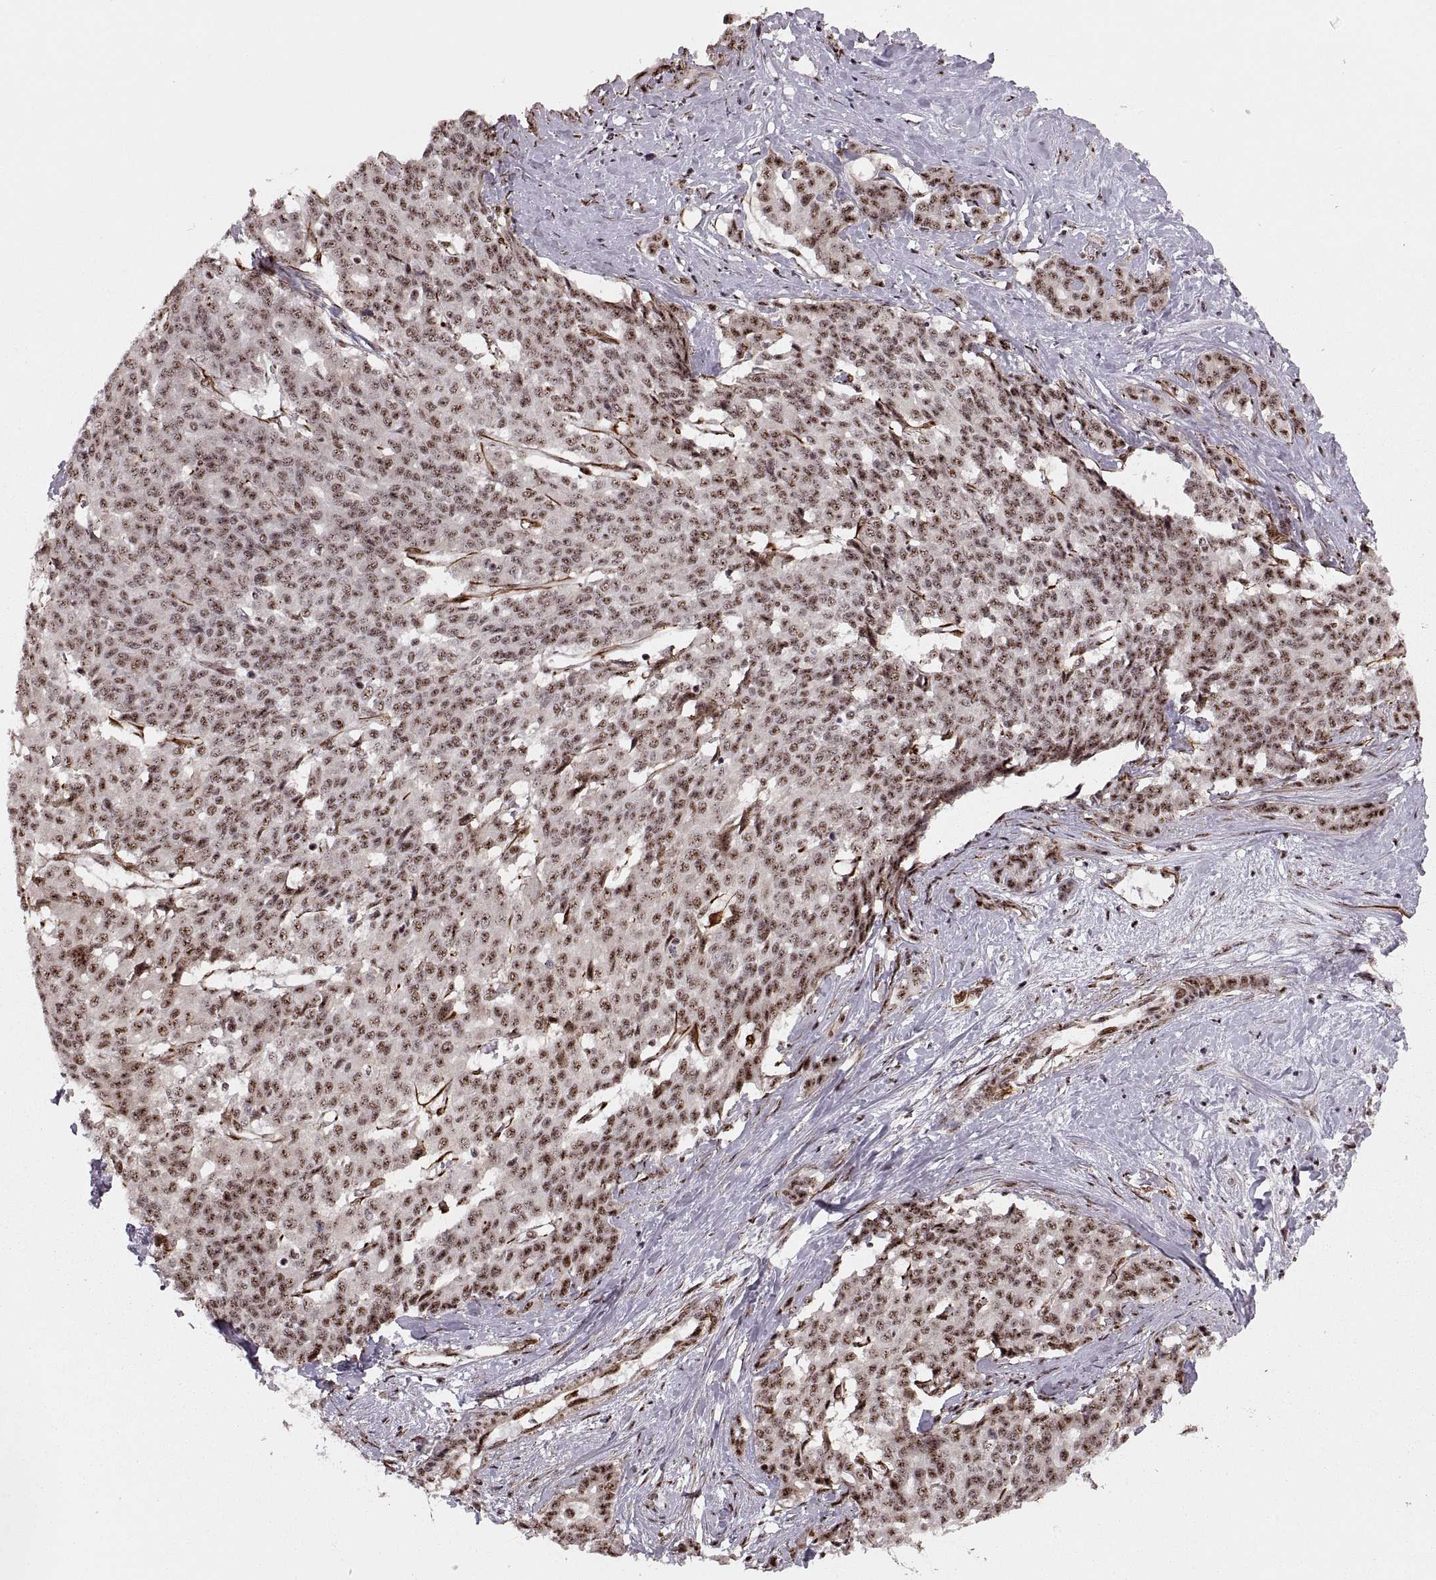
{"staining": {"intensity": "strong", "quantity": "25%-75%", "location": "nuclear"}, "tissue": "liver cancer", "cell_type": "Tumor cells", "image_type": "cancer", "snomed": [{"axis": "morphology", "description": "Cholangiocarcinoma"}, {"axis": "topography", "description": "Liver"}], "caption": "Tumor cells display high levels of strong nuclear expression in about 25%-75% of cells in human liver cancer (cholangiocarcinoma). (DAB = brown stain, brightfield microscopy at high magnification).", "gene": "ZCCHC17", "patient": {"sex": "female", "age": 47}}